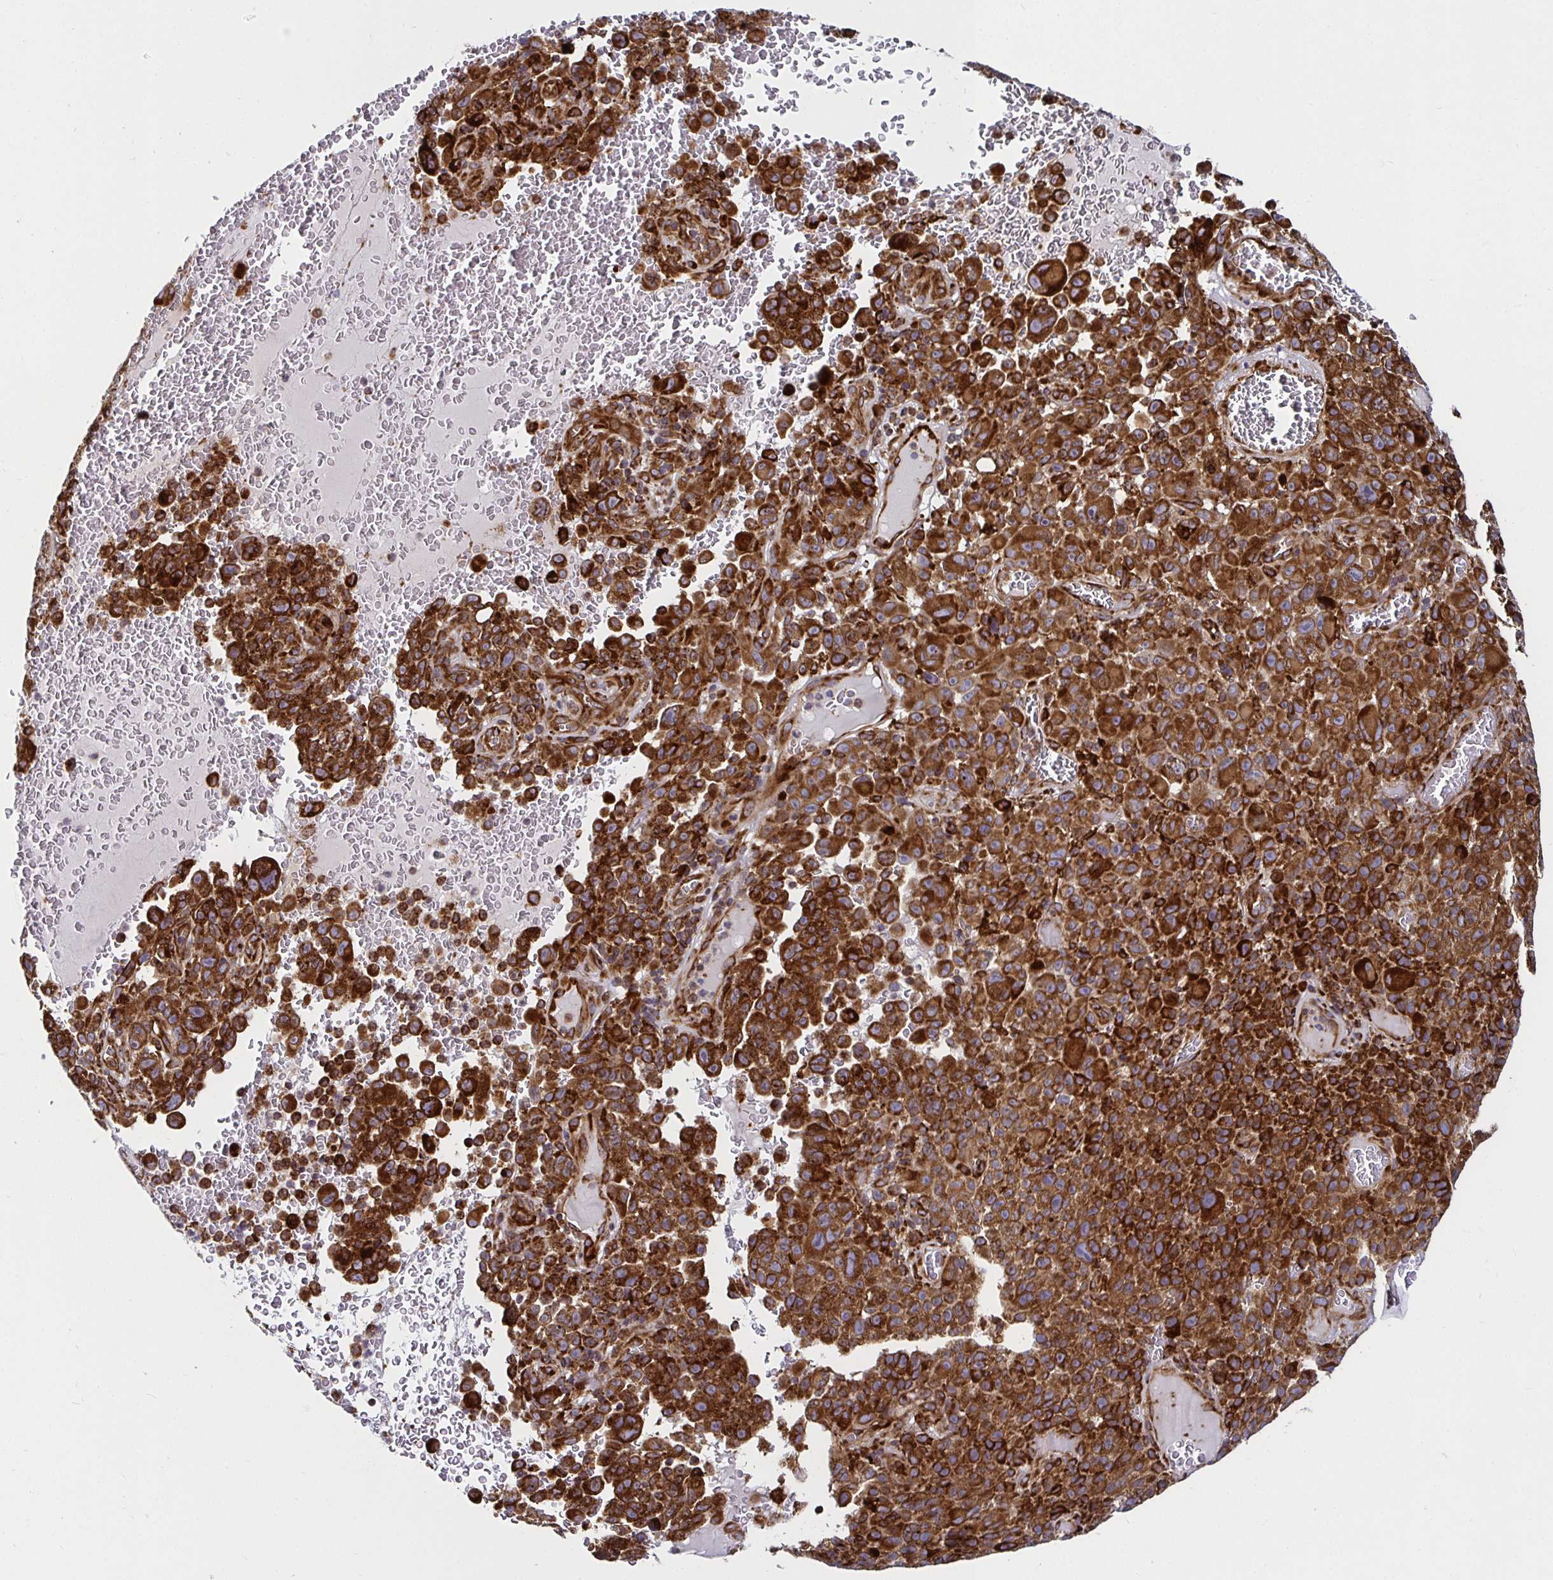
{"staining": {"intensity": "strong", "quantity": ">75%", "location": "cytoplasmic/membranous"}, "tissue": "melanoma", "cell_type": "Tumor cells", "image_type": "cancer", "snomed": [{"axis": "morphology", "description": "Malignant melanoma, NOS"}, {"axis": "topography", "description": "Skin"}], "caption": "Immunohistochemistry photomicrograph of neoplastic tissue: melanoma stained using immunohistochemistry shows high levels of strong protein expression localized specifically in the cytoplasmic/membranous of tumor cells, appearing as a cytoplasmic/membranous brown color.", "gene": "SMYD3", "patient": {"sex": "female", "age": 82}}